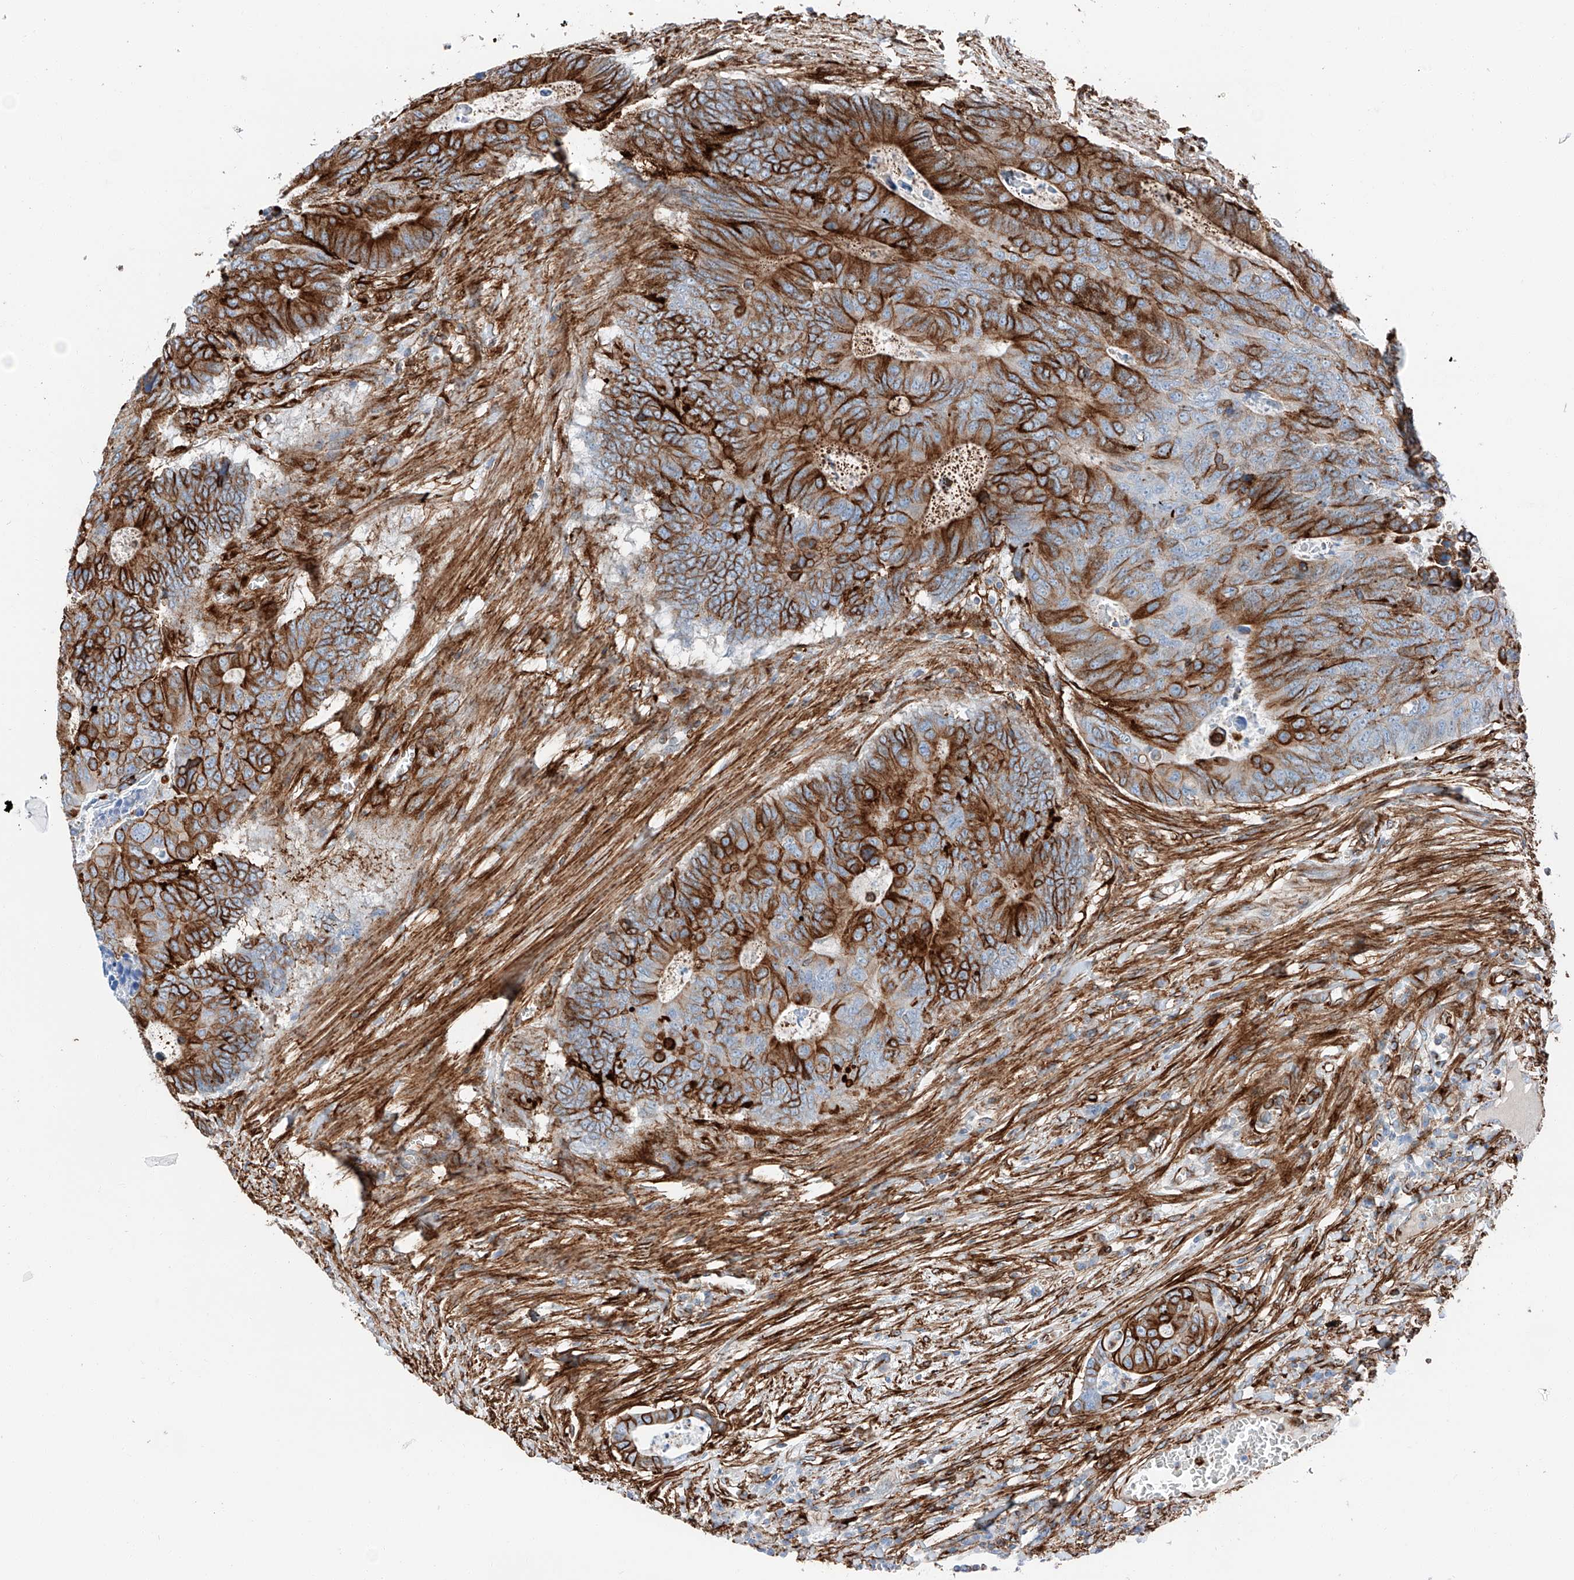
{"staining": {"intensity": "strong", "quantity": ">75%", "location": "cytoplasmic/membranous"}, "tissue": "colorectal cancer", "cell_type": "Tumor cells", "image_type": "cancer", "snomed": [{"axis": "morphology", "description": "Adenocarcinoma, NOS"}, {"axis": "topography", "description": "Colon"}], "caption": "Colorectal cancer (adenocarcinoma) was stained to show a protein in brown. There is high levels of strong cytoplasmic/membranous positivity in approximately >75% of tumor cells.", "gene": "ZNF804A", "patient": {"sex": "male", "age": 87}}